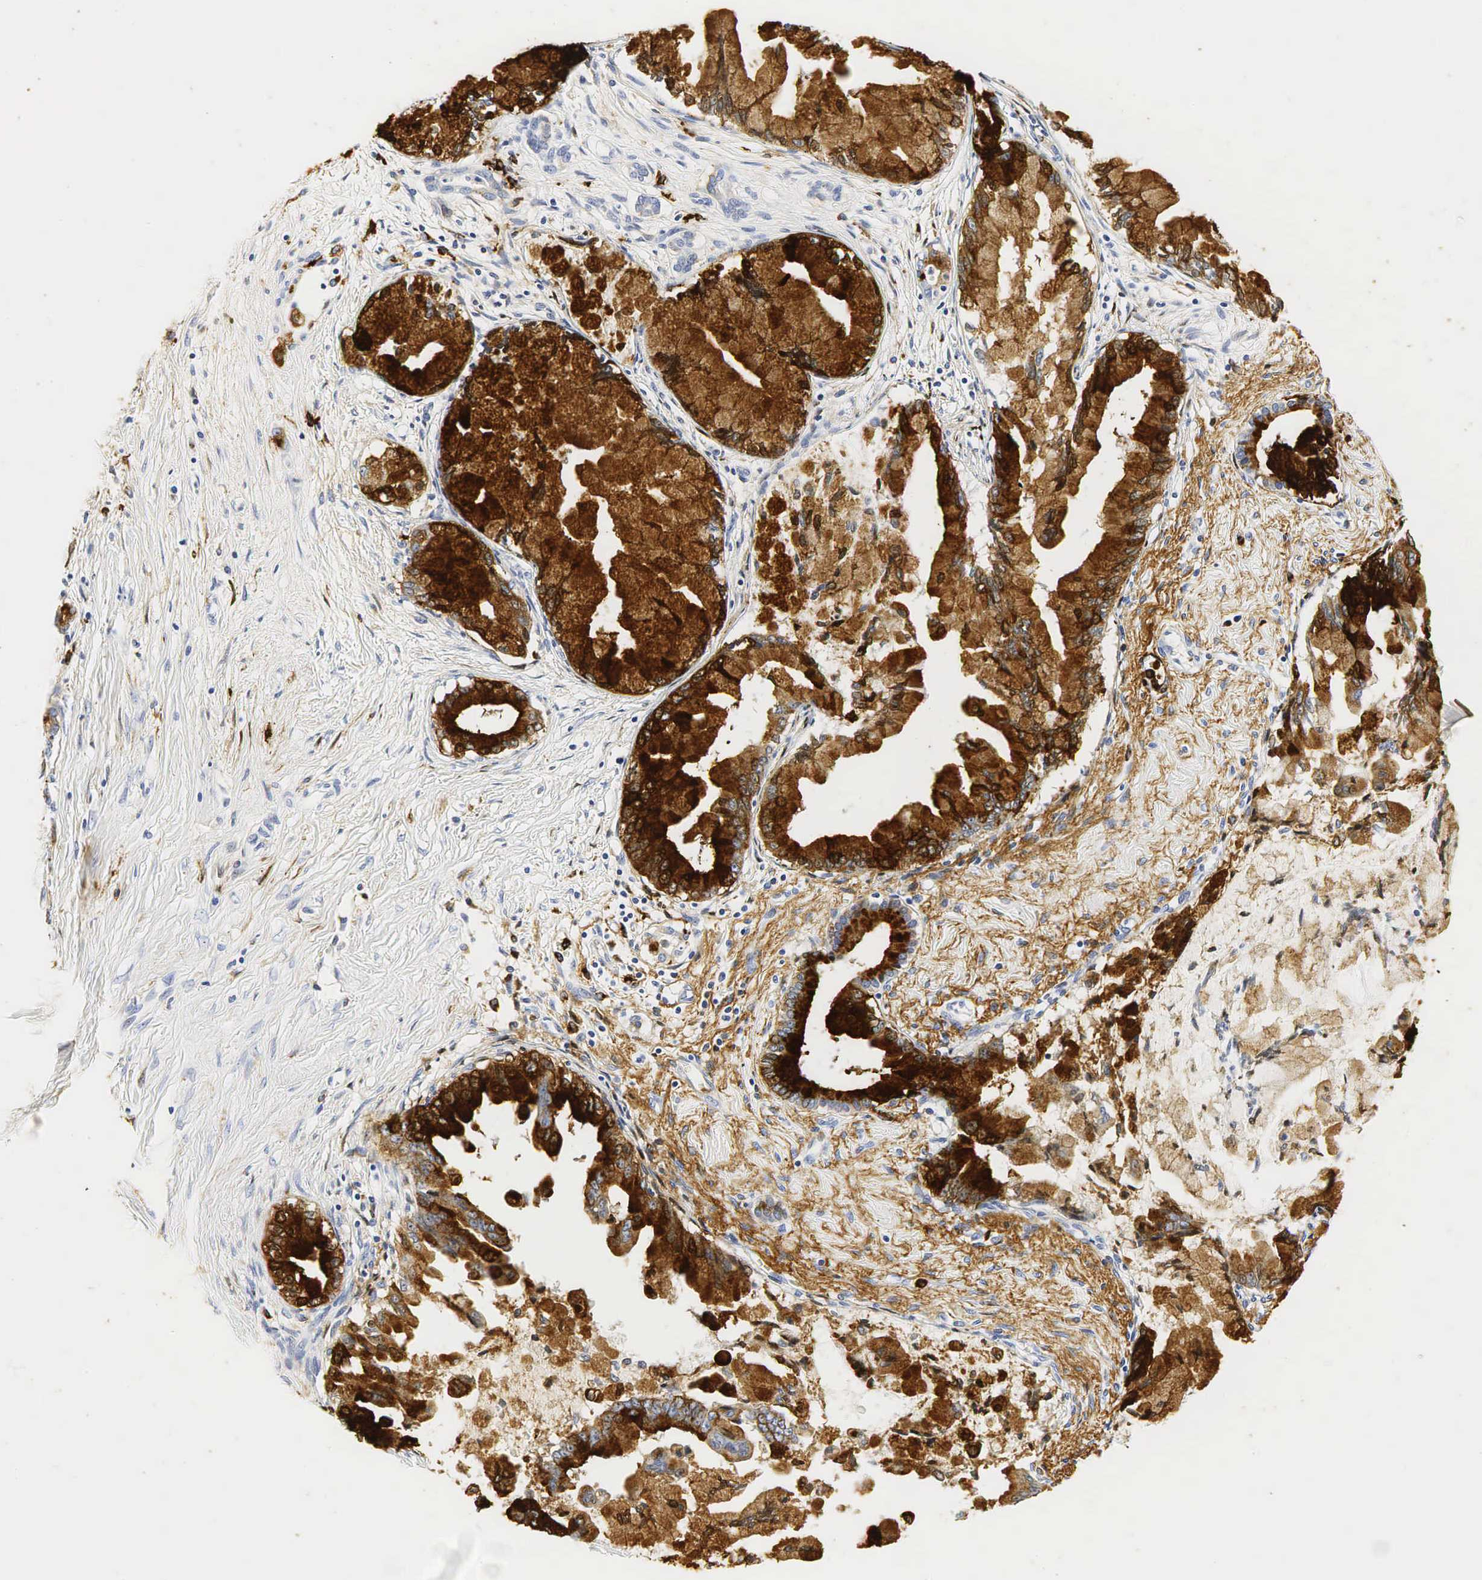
{"staining": {"intensity": "strong", "quantity": "<25%", "location": "cytoplasmic/membranous"}, "tissue": "pancreatic cancer", "cell_type": "Tumor cells", "image_type": "cancer", "snomed": [{"axis": "morphology", "description": "Adenocarcinoma, NOS"}, {"axis": "topography", "description": "Pancreas"}], "caption": "Protein staining of pancreatic cancer (adenocarcinoma) tissue demonstrates strong cytoplasmic/membranous expression in about <25% of tumor cells.", "gene": "LYZ", "patient": {"sex": "male", "age": 59}}